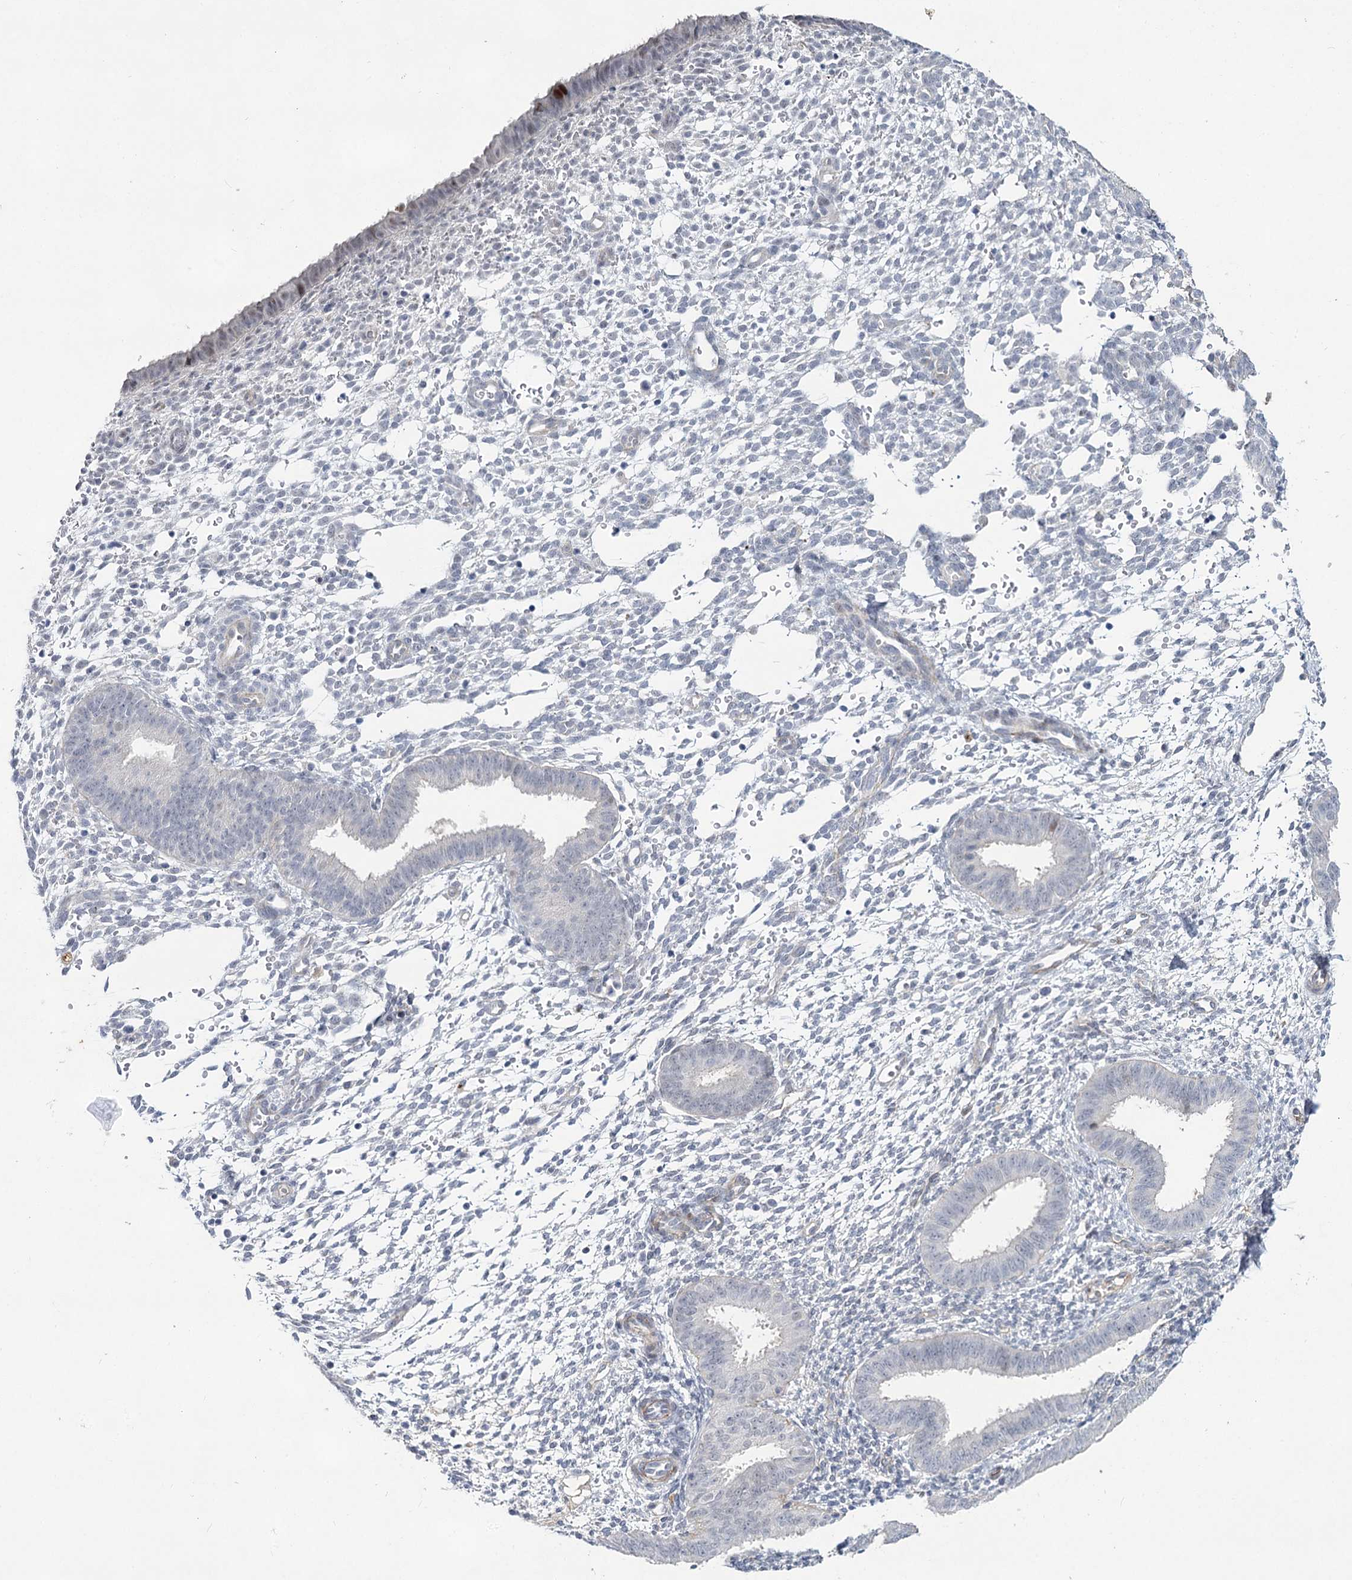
{"staining": {"intensity": "negative", "quantity": "none", "location": "none"}, "tissue": "endometrium", "cell_type": "Cells in endometrial stroma", "image_type": "normal", "snomed": [{"axis": "morphology", "description": "Normal tissue, NOS"}, {"axis": "topography", "description": "Uterus"}, {"axis": "topography", "description": "Endometrium"}], "caption": "A histopathology image of endometrium stained for a protein reveals no brown staining in cells in endometrial stroma. The staining was performed using DAB (3,3'-diaminobenzidine) to visualize the protein expression in brown, while the nuclei were stained in blue with hematoxylin (Magnification: 20x).", "gene": "ATL2", "patient": {"sex": "female", "age": 48}}